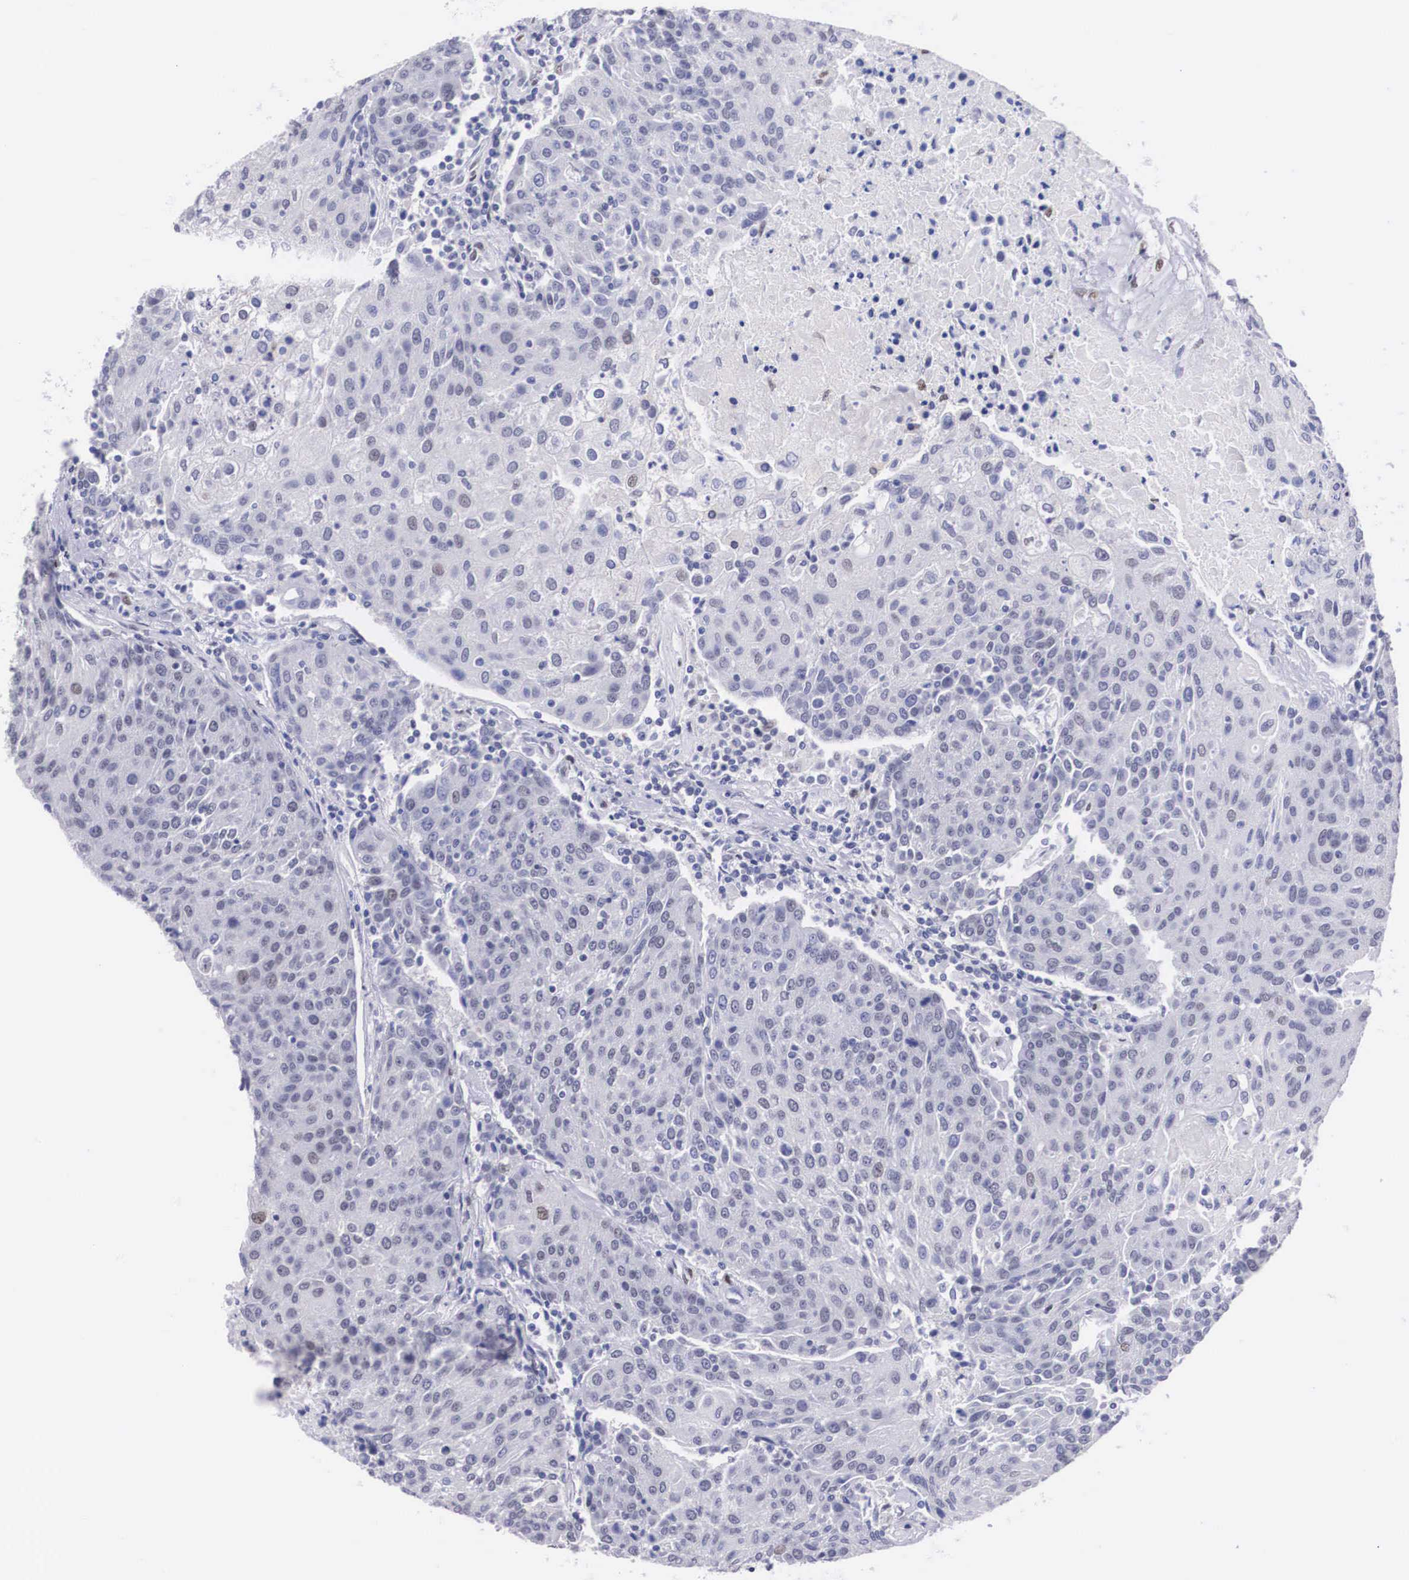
{"staining": {"intensity": "weak", "quantity": "<25%", "location": "nuclear"}, "tissue": "urothelial cancer", "cell_type": "Tumor cells", "image_type": "cancer", "snomed": [{"axis": "morphology", "description": "Urothelial carcinoma, High grade"}, {"axis": "topography", "description": "Urinary bladder"}], "caption": "A high-resolution micrograph shows immunohistochemistry staining of urothelial cancer, which shows no significant expression in tumor cells.", "gene": "KHDRBS3", "patient": {"sex": "female", "age": 85}}